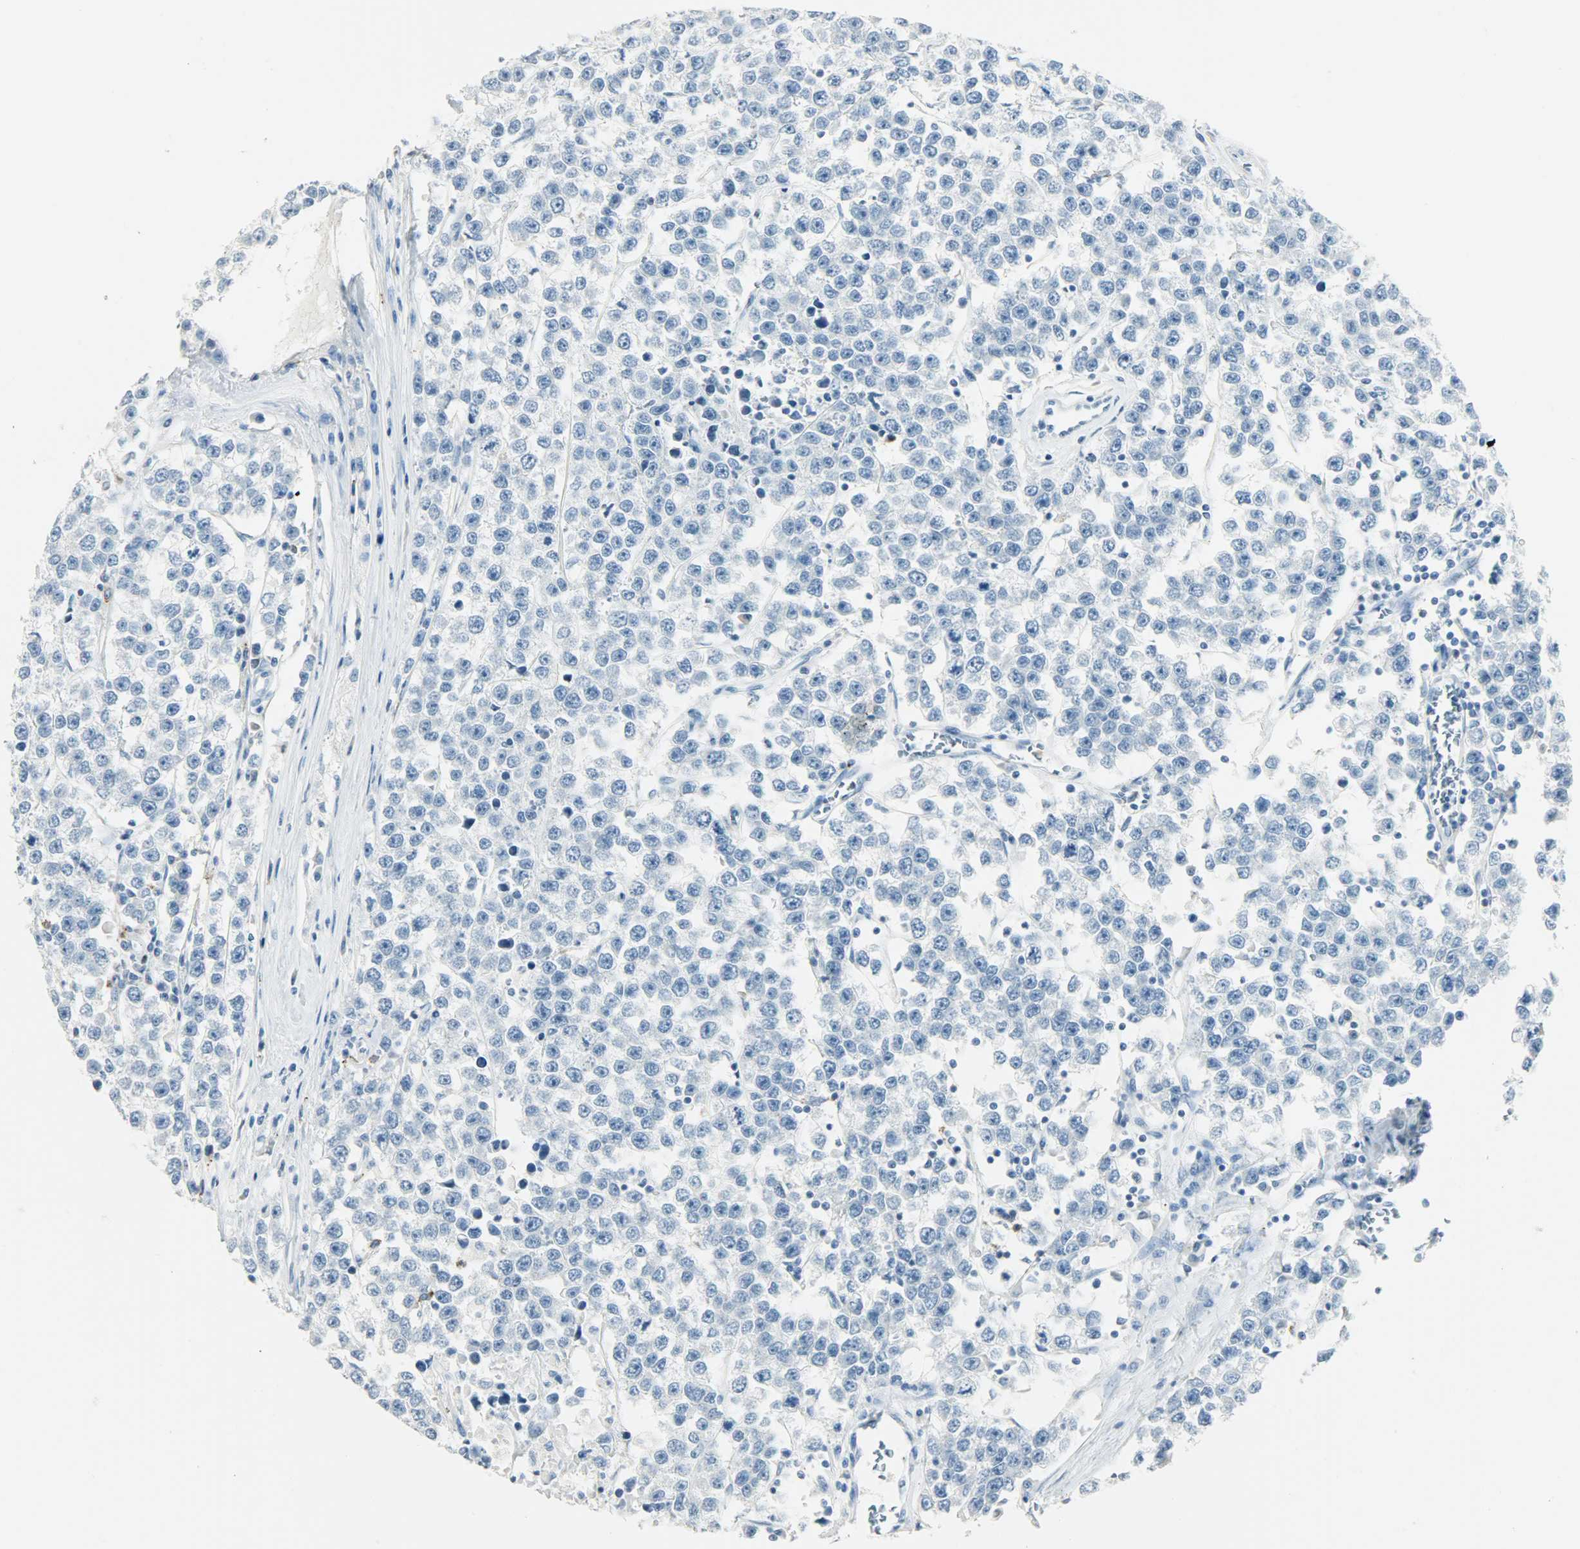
{"staining": {"intensity": "negative", "quantity": "none", "location": "none"}, "tissue": "testis cancer", "cell_type": "Tumor cells", "image_type": "cancer", "snomed": [{"axis": "morphology", "description": "Seminoma, NOS"}, {"axis": "morphology", "description": "Carcinoma, Embryonal, NOS"}, {"axis": "topography", "description": "Testis"}], "caption": "DAB (3,3'-diaminobenzidine) immunohistochemical staining of human embryonal carcinoma (testis) displays no significant positivity in tumor cells.", "gene": "PTPN6", "patient": {"sex": "male", "age": 52}}